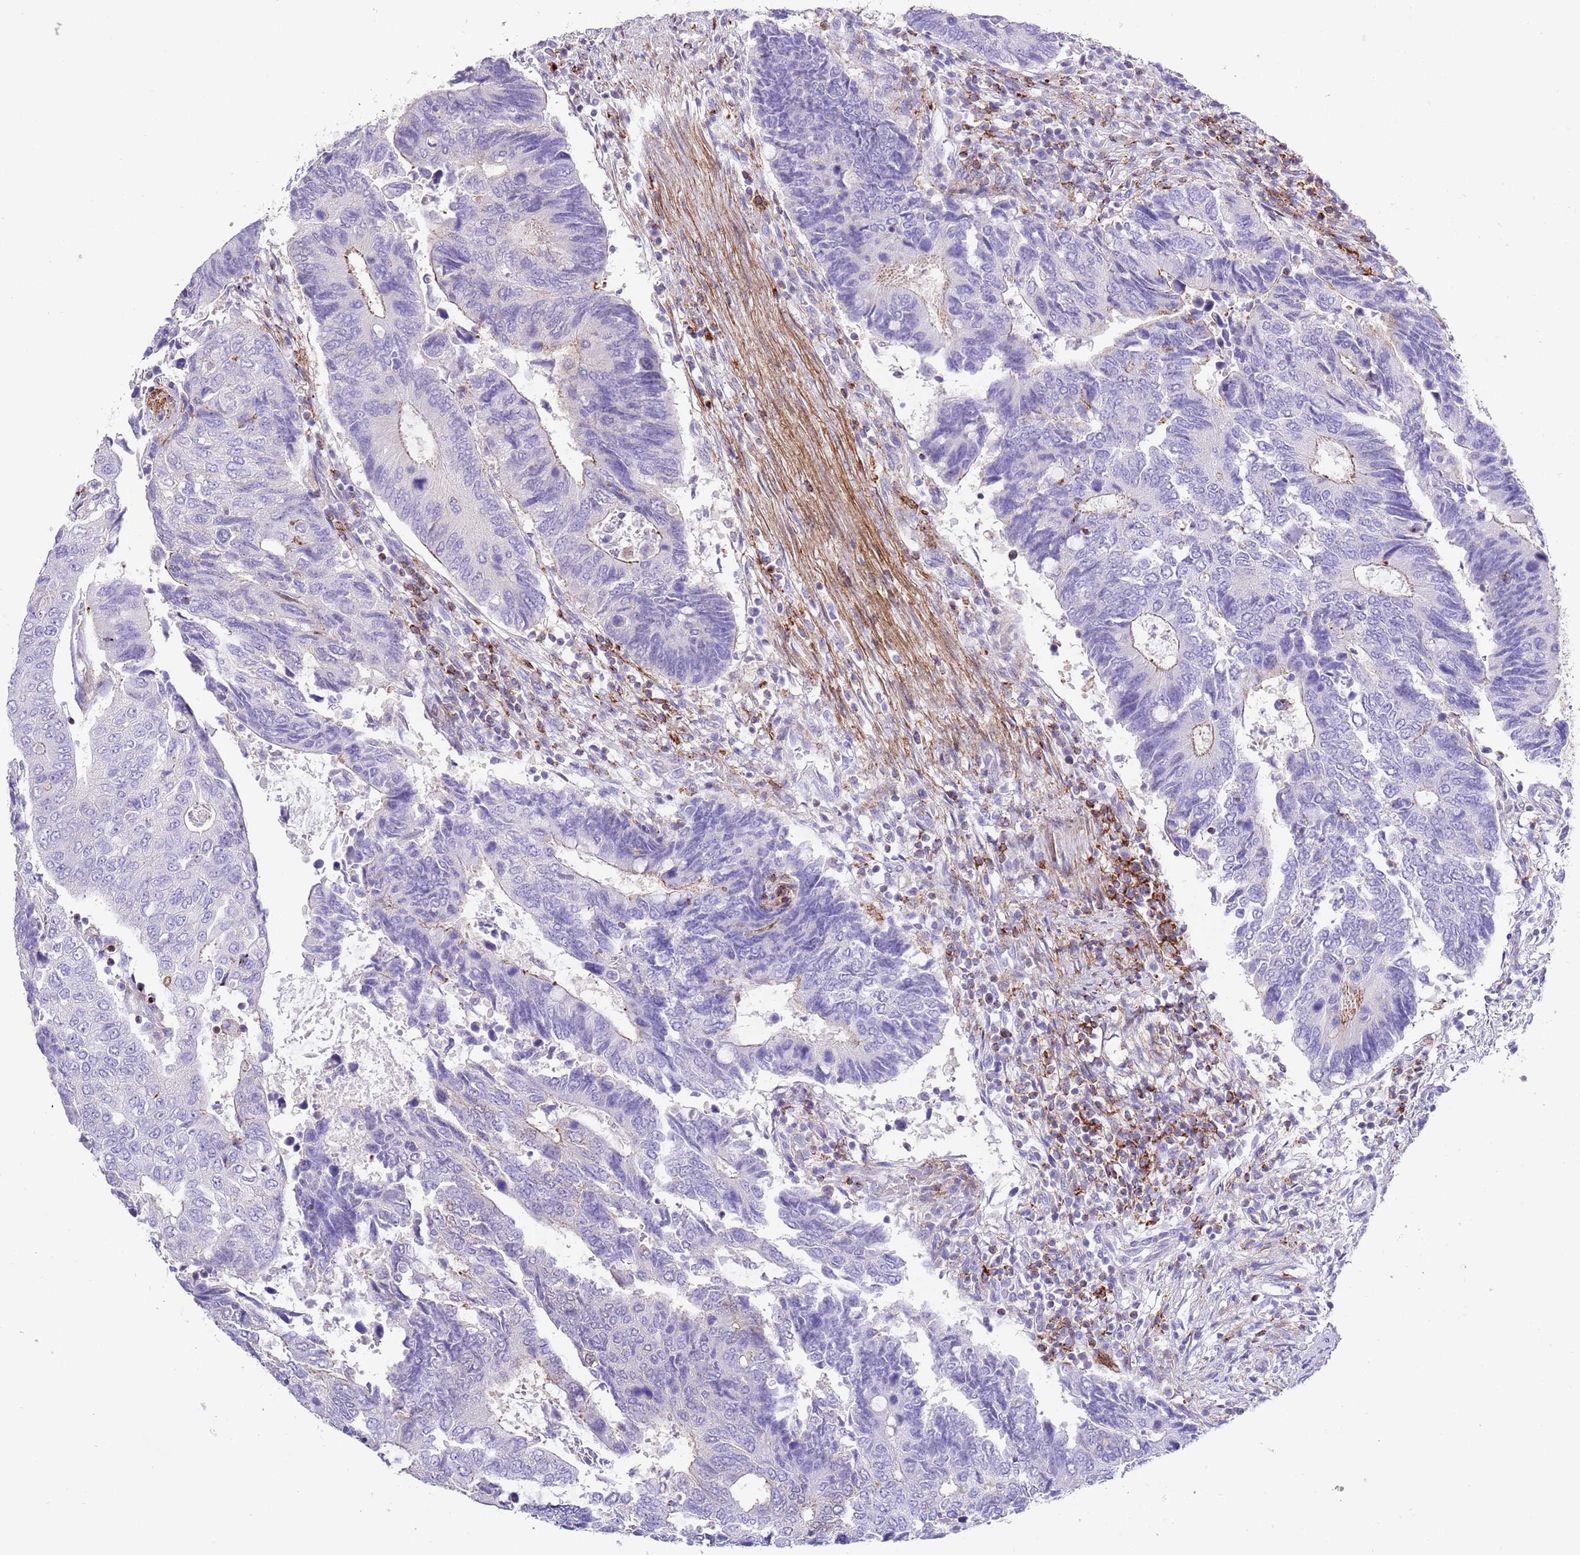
{"staining": {"intensity": "weak", "quantity": "<25%", "location": "cytoplasmic/membranous"}, "tissue": "colorectal cancer", "cell_type": "Tumor cells", "image_type": "cancer", "snomed": [{"axis": "morphology", "description": "Adenocarcinoma, NOS"}, {"axis": "topography", "description": "Colon"}], "caption": "High power microscopy micrograph of an immunohistochemistry (IHC) histopathology image of colorectal cancer, revealing no significant positivity in tumor cells.", "gene": "ALDH3A1", "patient": {"sex": "male", "age": 87}}